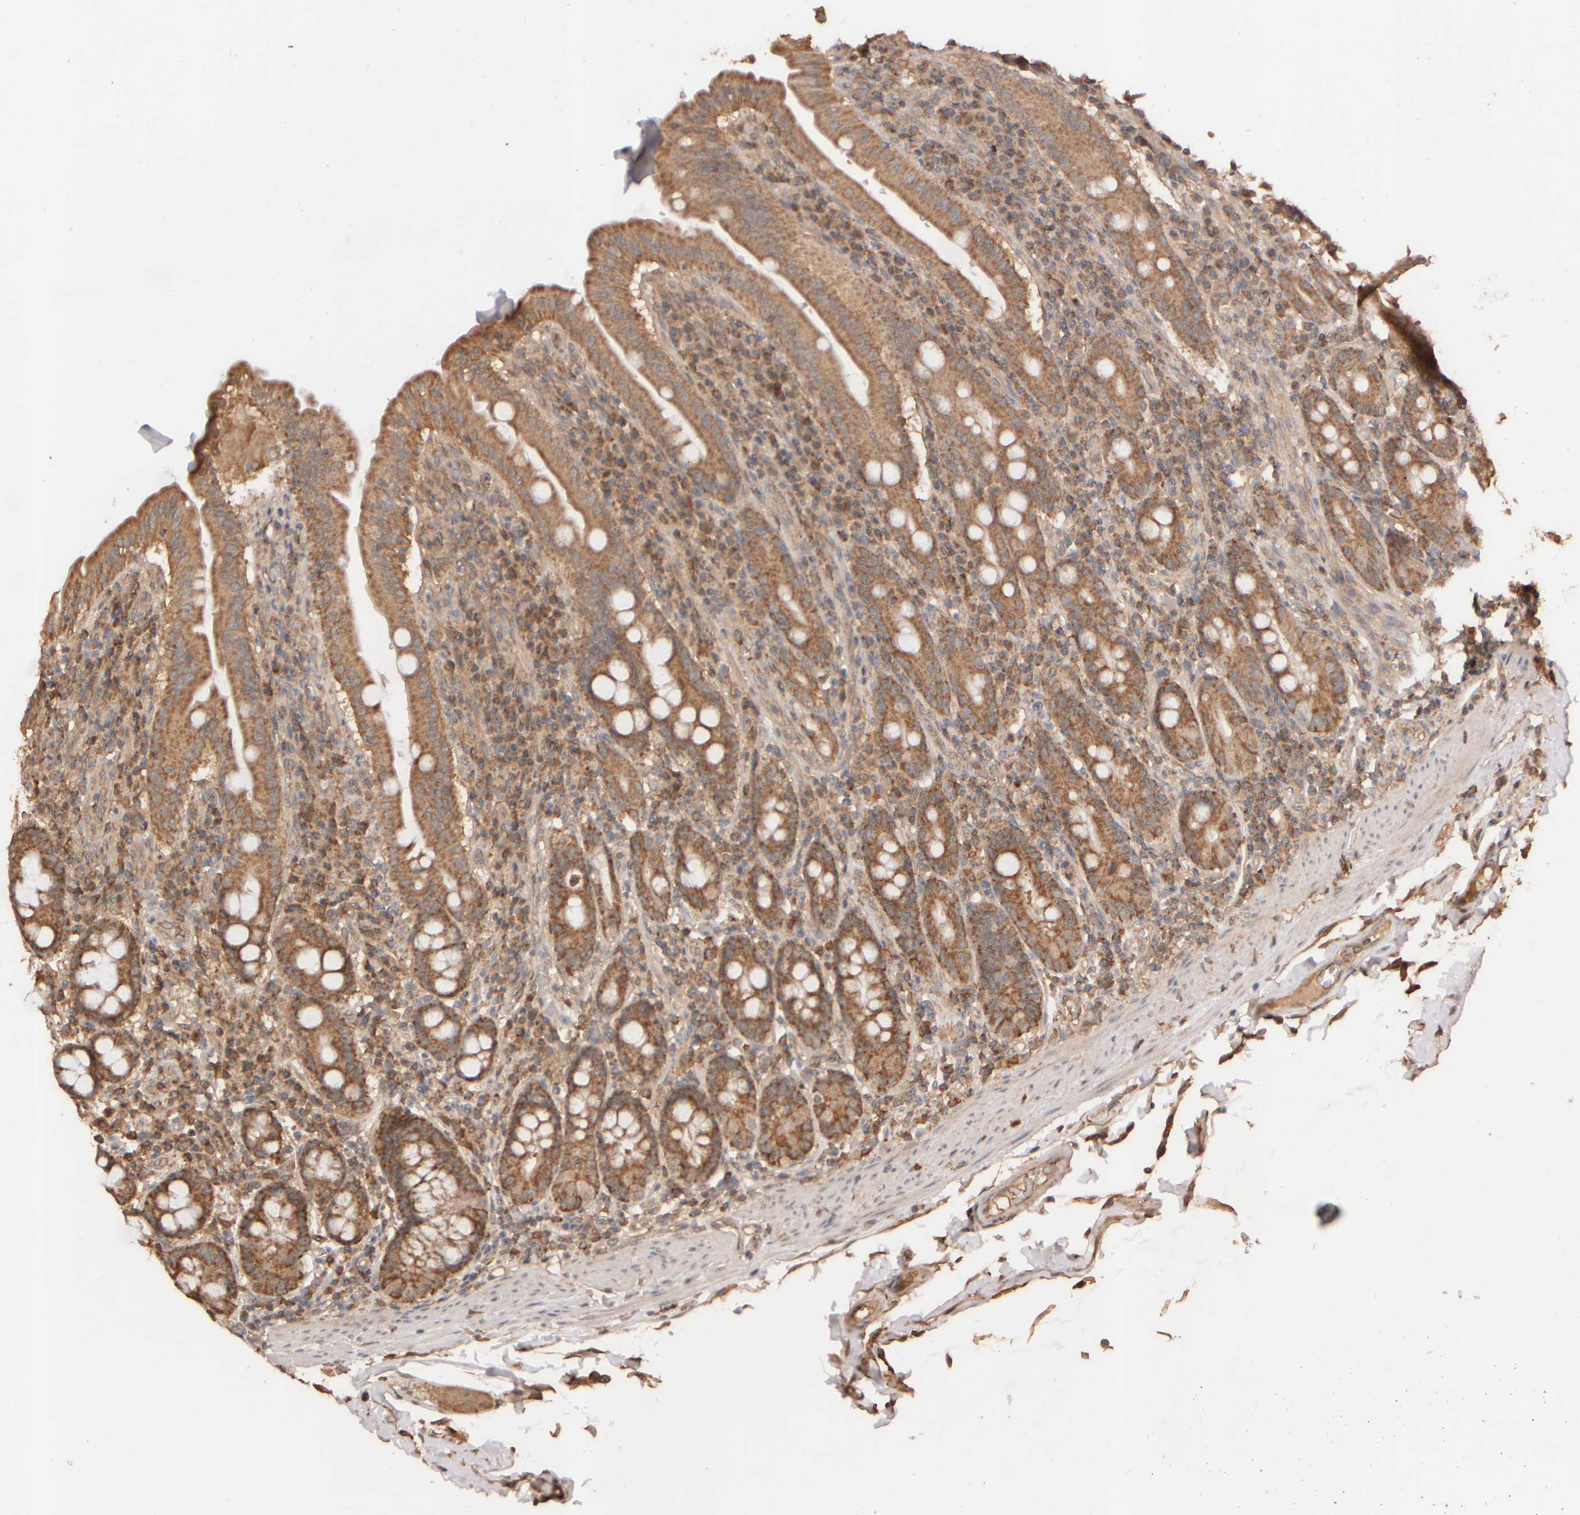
{"staining": {"intensity": "moderate", "quantity": ">75%", "location": "cytoplasmic/membranous"}, "tissue": "duodenum", "cell_type": "Glandular cells", "image_type": "normal", "snomed": [{"axis": "morphology", "description": "Normal tissue, NOS"}, {"axis": "morphology", "description": "Adenocarcinoma, NOS"}, {"axis": "topography", "description": "Pancreas"}, {"axis": "topography", "description": "Duodenum"}], "caption": "Immunohistochemistry (IHC) of normal duodenum exhibits medium levels of moderate cytoplasmic/membranous expression in about >75% of glandular cells. (DAB (3,3'-diaminobenzidine) = brown stain, brightfield microscopy at high magnification).", "gene": "EIF2B3", "patient": {"sex": "male", "age": 50}}